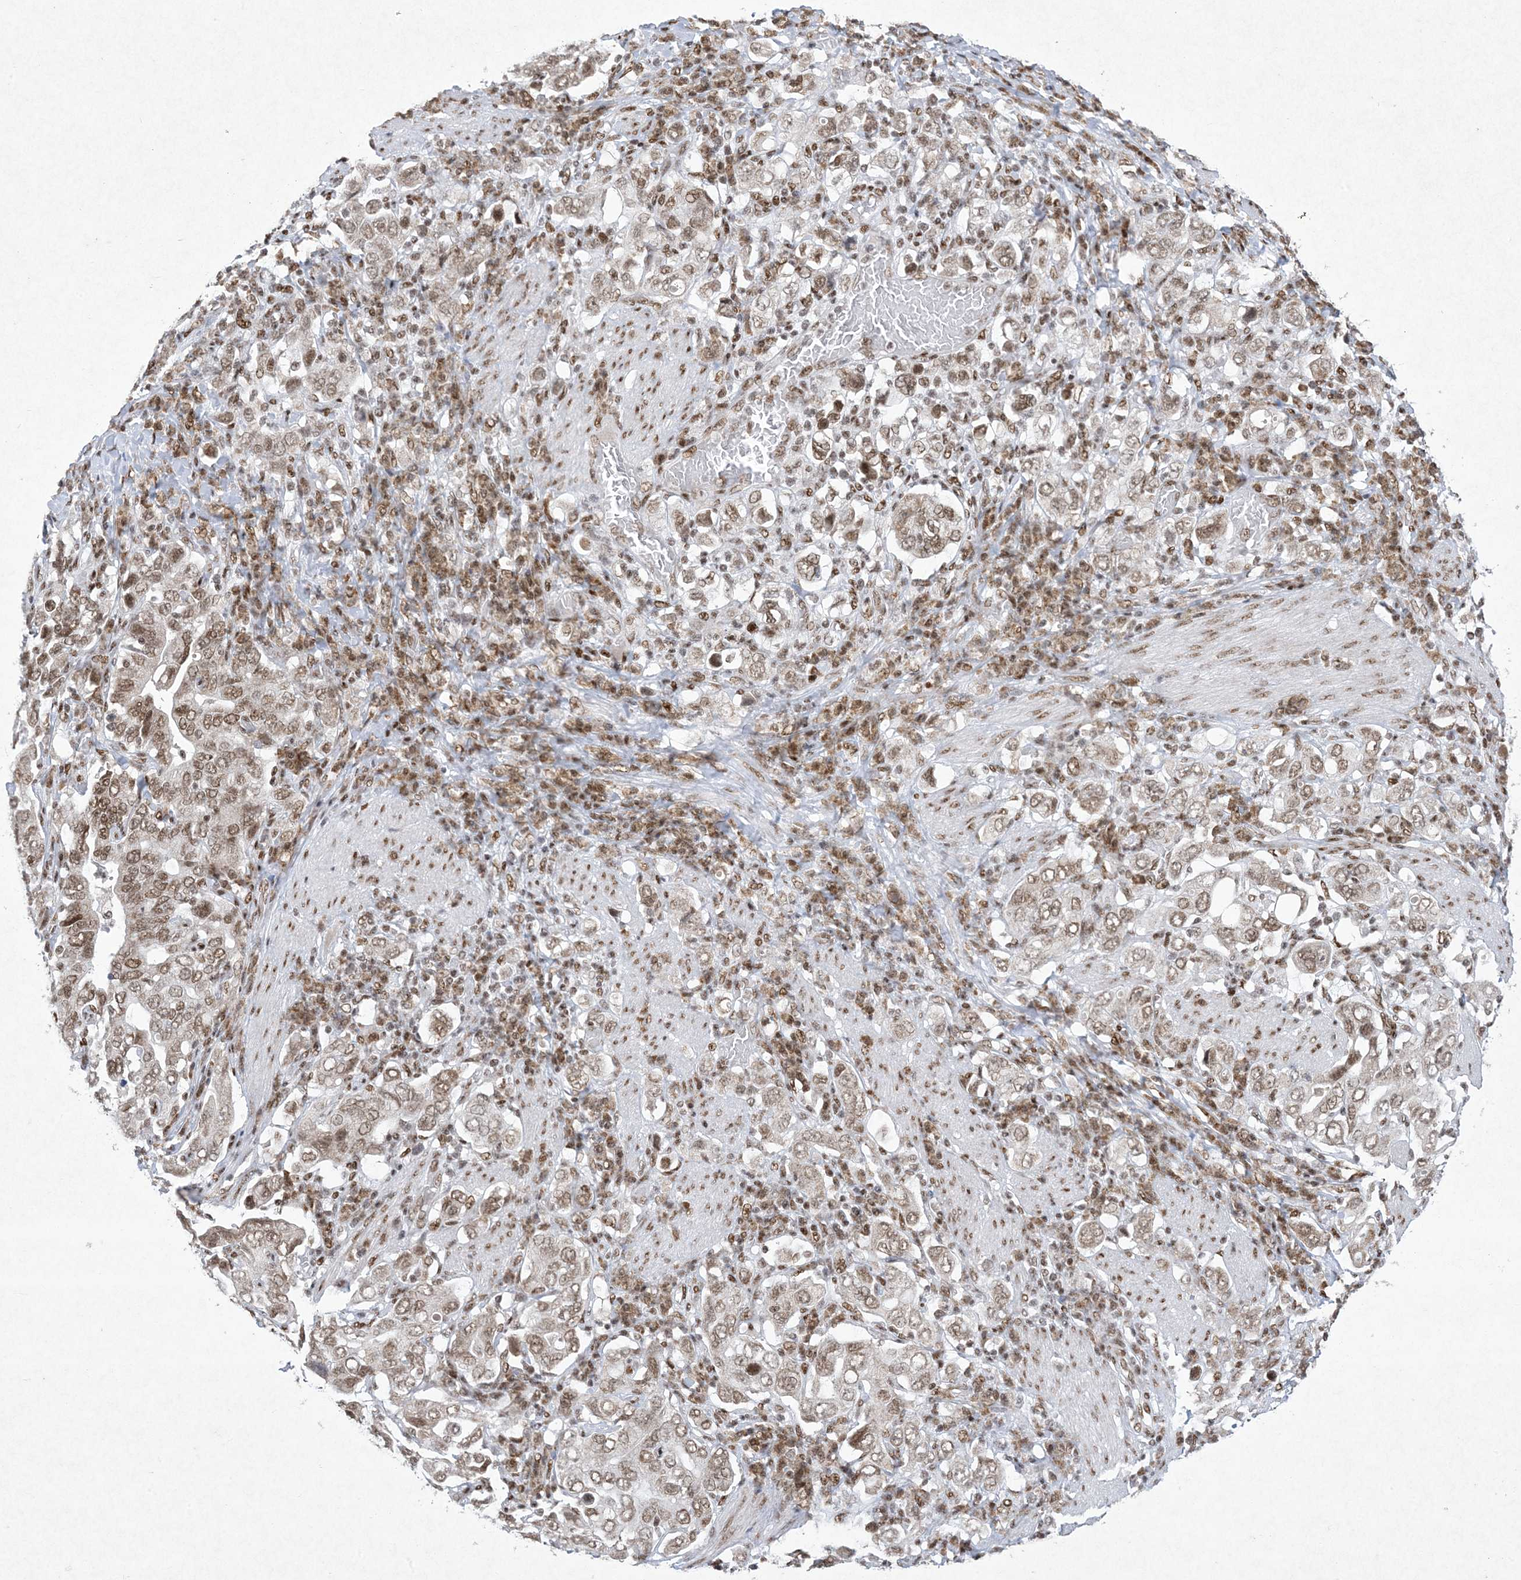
{"staining": {"intensity": "moderate", "quantity": ">75%", "location": "nuclear"}, "tissue": "stomach cancer", "cell_type": "Tumor cells", "image_type": "cancer", "snomed": [{"axis": "morphology", "description": "Adenocarcinoma, NOS"}, {"axis": "topography", "description": "Stomach, upper"}], "caption": "Adenocarcinoma (stomach) was stained to show a protein in brown. There is medium levels of moderate nuclear expression in approximately >75% of tumor cells.", "gene": "PKNOX2", "patient": {"sex": "male", "age": 62}}